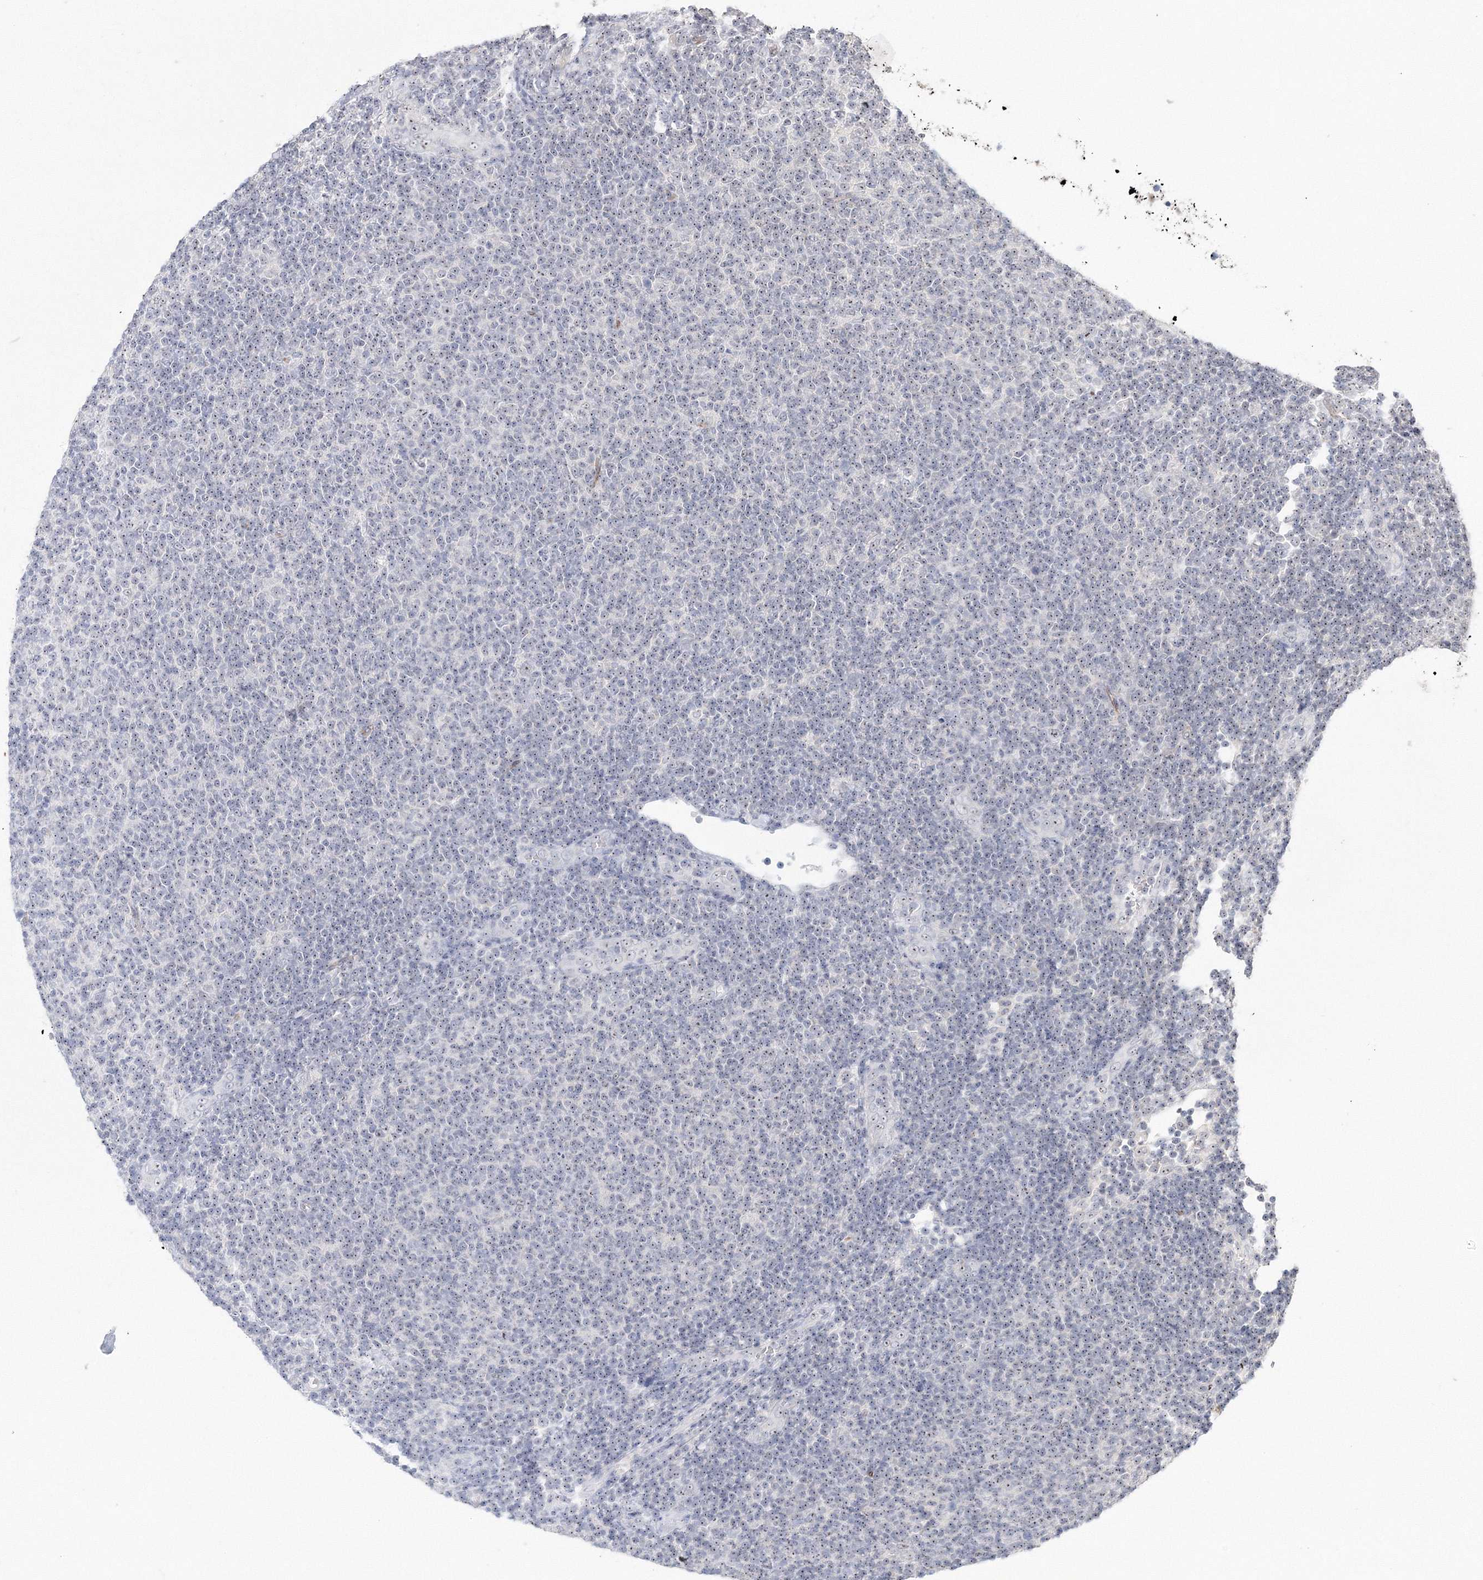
{"staining": {"intensity": "negative", "quantity": "none", "location": "none"}, "tissue": "lymphoma", "cell_type": "Tumor cells", "image_type": "cancer", "snomed": [{"axis": "morphology", "description": "Malignant lymphoma, non-Hodgkin's type, Low grade"}, {"axis": "topography", "description": "Lymph node"}], "caption": "Immunohistochemical staining of malignant lymphoma, non-Hodgkin's type (low-grade) shows no significant staining in tumor cells.", "gene": "SIRT7", "patient": {"sex": "male", "age": 66}}